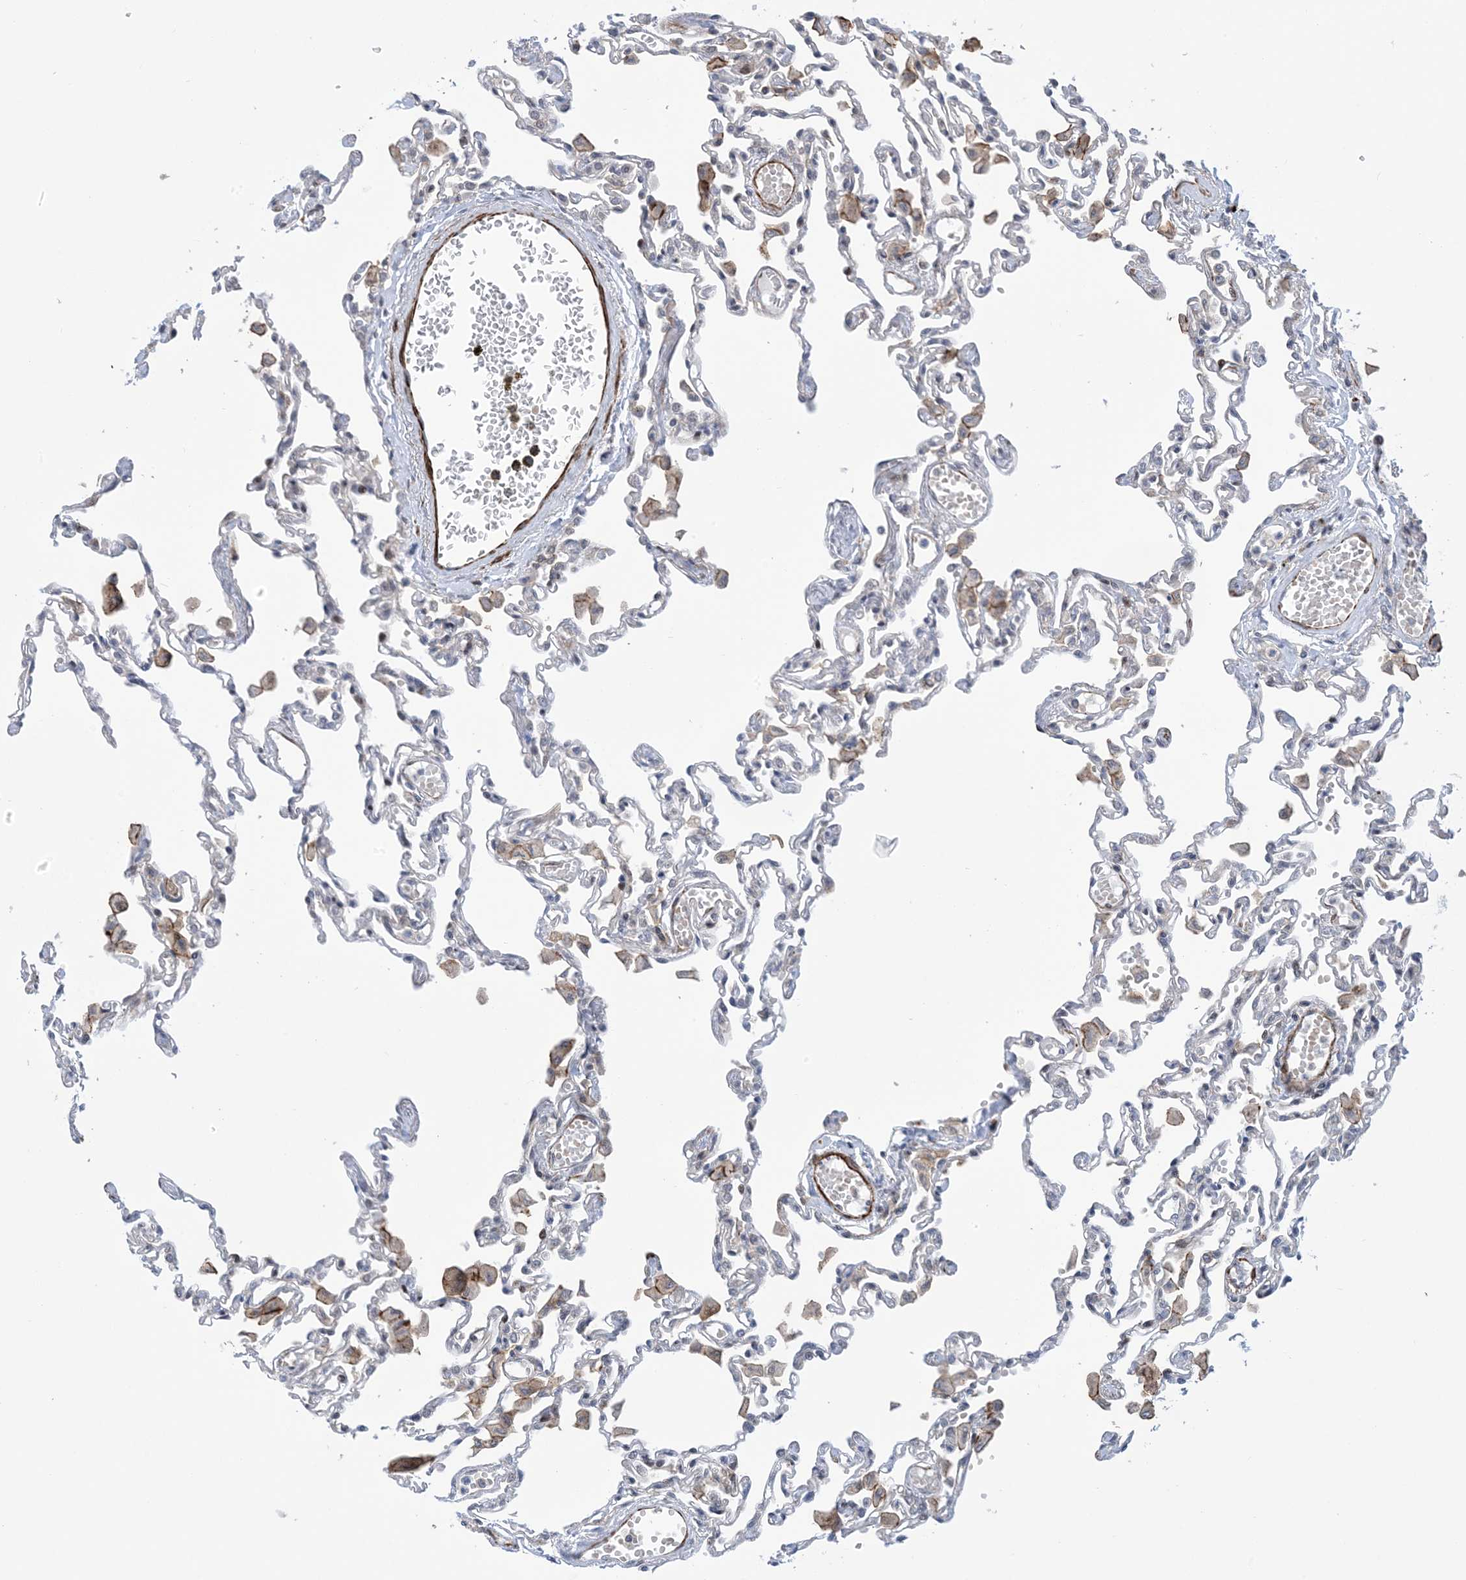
{"staining": {"intensity": "negative", "quantity": "none", "location": "none"}, "tissue": "lung", "cell_type": "Alveolar cells", "image_type": "normal", "snomed": [{"axis": "morphology", "description": "Normal tissue, NOS"}, {"axis": "topography", "description": "Bronchus"}, {"axis": "topography", "description": "Lung"}], "caption": "Unremarkable lung was stained to show a protein in brown. There is no significant expression in alveolar cells. (Brightfield microscopy of DAB immunohistochemistry at high magnification).", "gene": "ZNF8", "patient": {"sex": "female", "age": 49}}